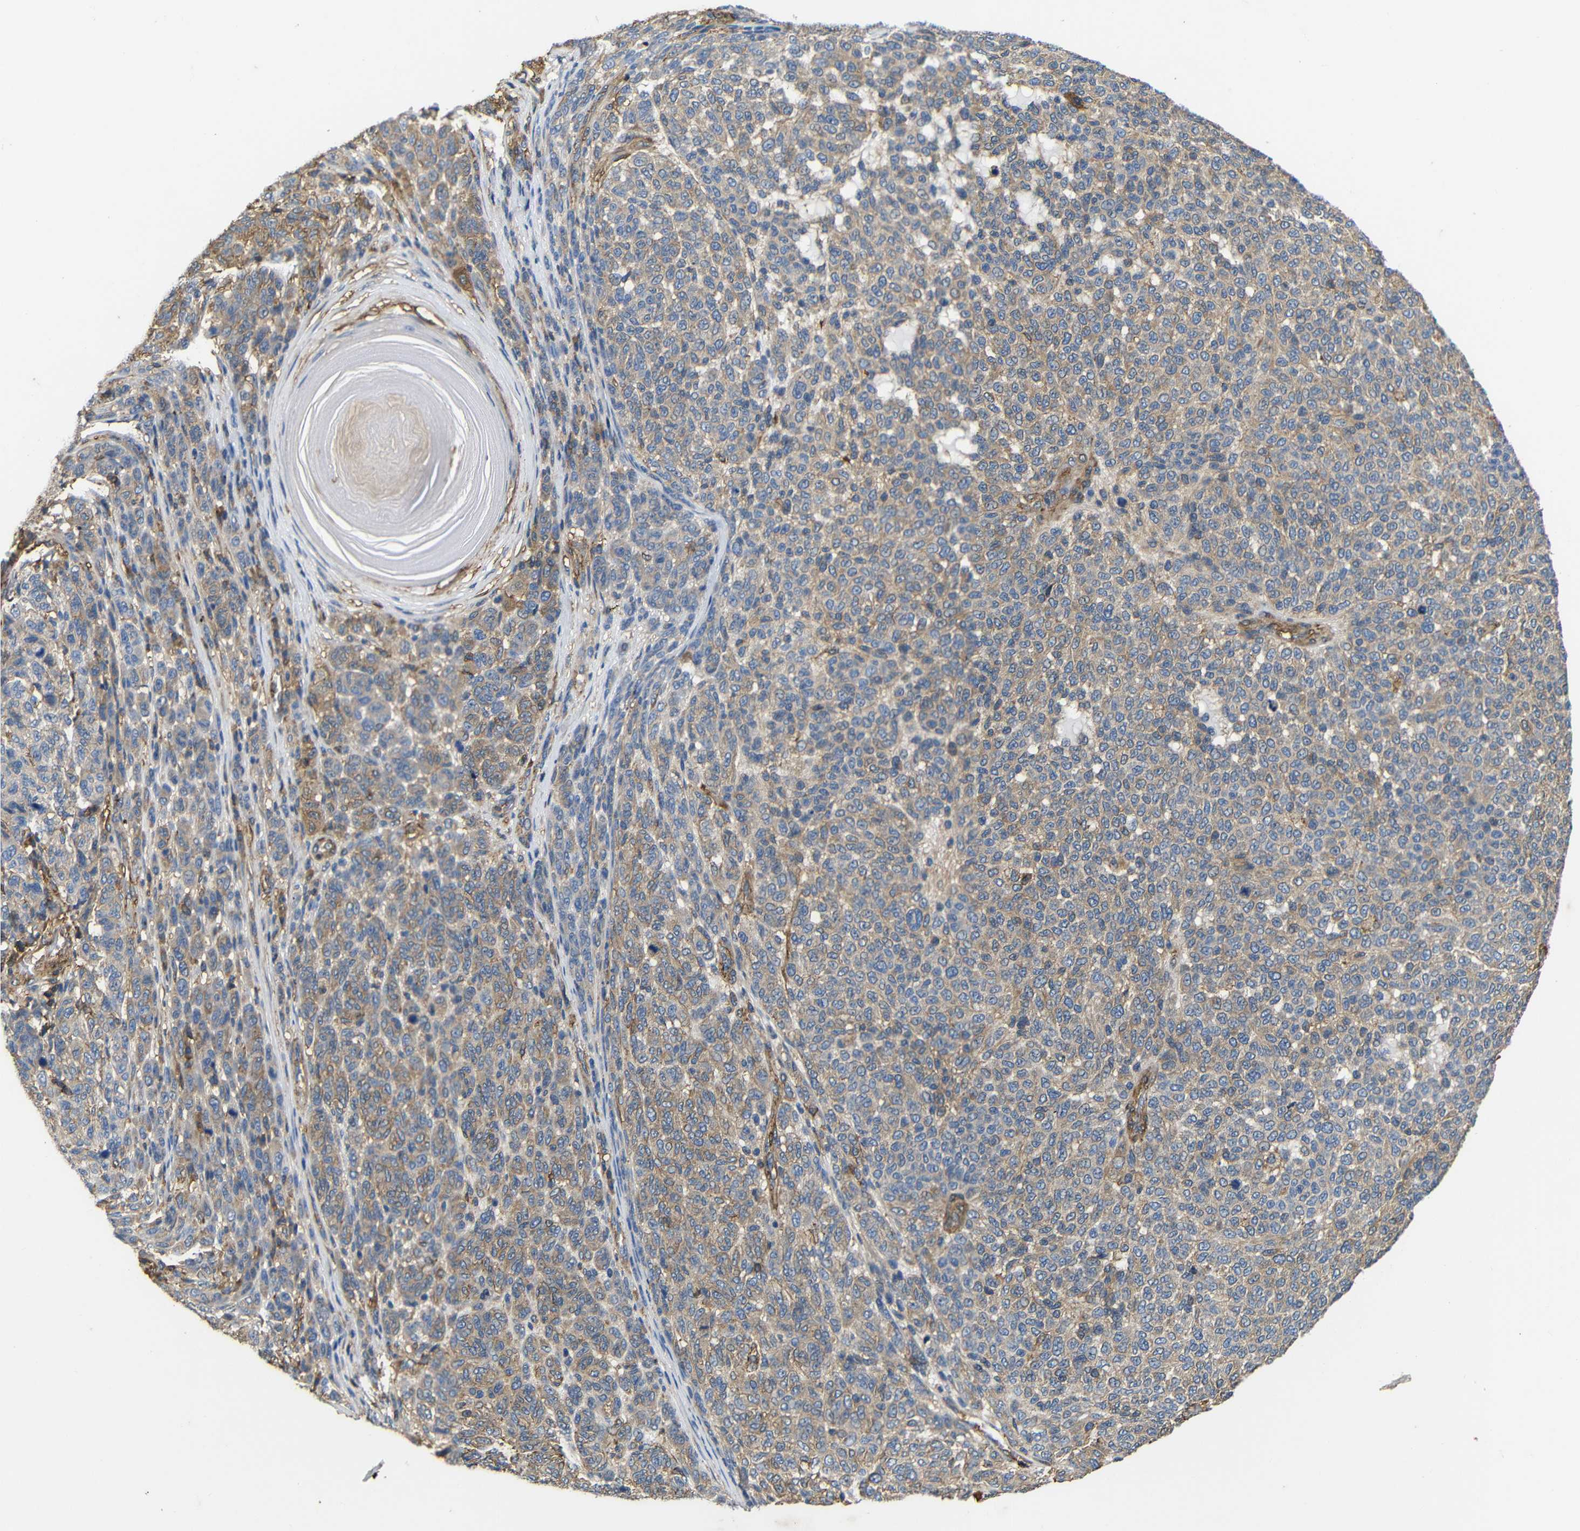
{"staining": {"intensity": "negative", "quantity": "none", "location": "none"}, "tissue": "melanoma", "cell_type": "Tumor cells", "image_type": "cancer", "snomed": [{"axis": "morphology", "description": "Malignant melanoma, NOS"}, {"axis": "topography", "description": "Skin"}], "caption": "This is an immunohistochemistry photomicrograph of human melanoma. There is no staining in tumor cells.", "gene": "PI4KA", "patient": {"sex": "male", "age": 59}}